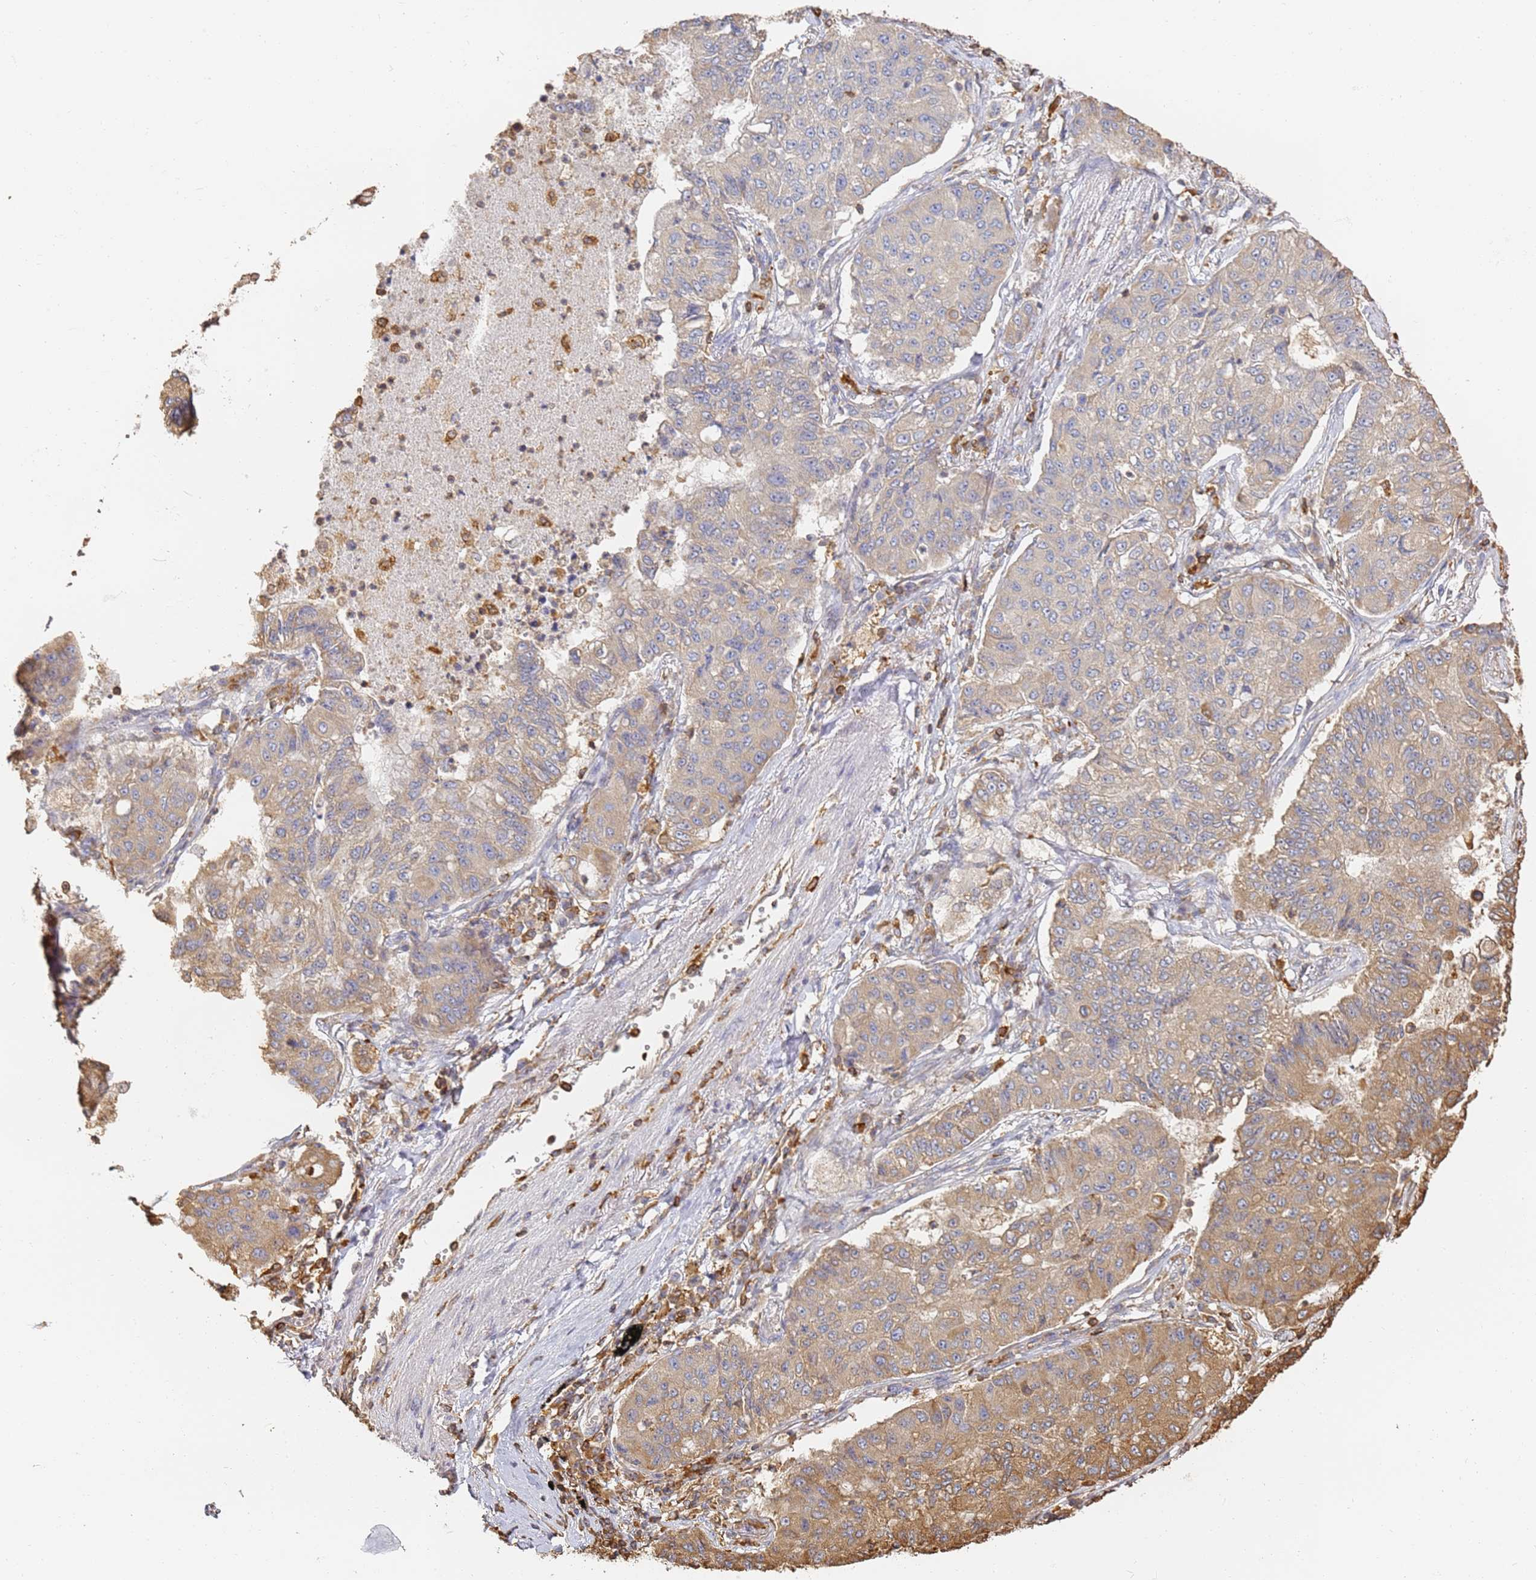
{"staining": {"intensity": "moderate", "quantity": "<25%", "location": "cytoplasmic/membranous"}, "tissue": "lung cancer", "cell_type": "Tumor cells", "image_type": "cancer", "snomed": [{"axis": "morphology", "description": "Squamous cell carcinoma, NOS"}, {"axis": "topography", "description": "Lung"}], "caption": "Approximately <25% of tumor cells in lung squamous cell carcinoma reveal moderate cytoplasmic/membranous protein positivity as visualized by brown immunohistochemical staining.", "gene": "BIN2", "patient": {"sex": "male", "age": 74}}